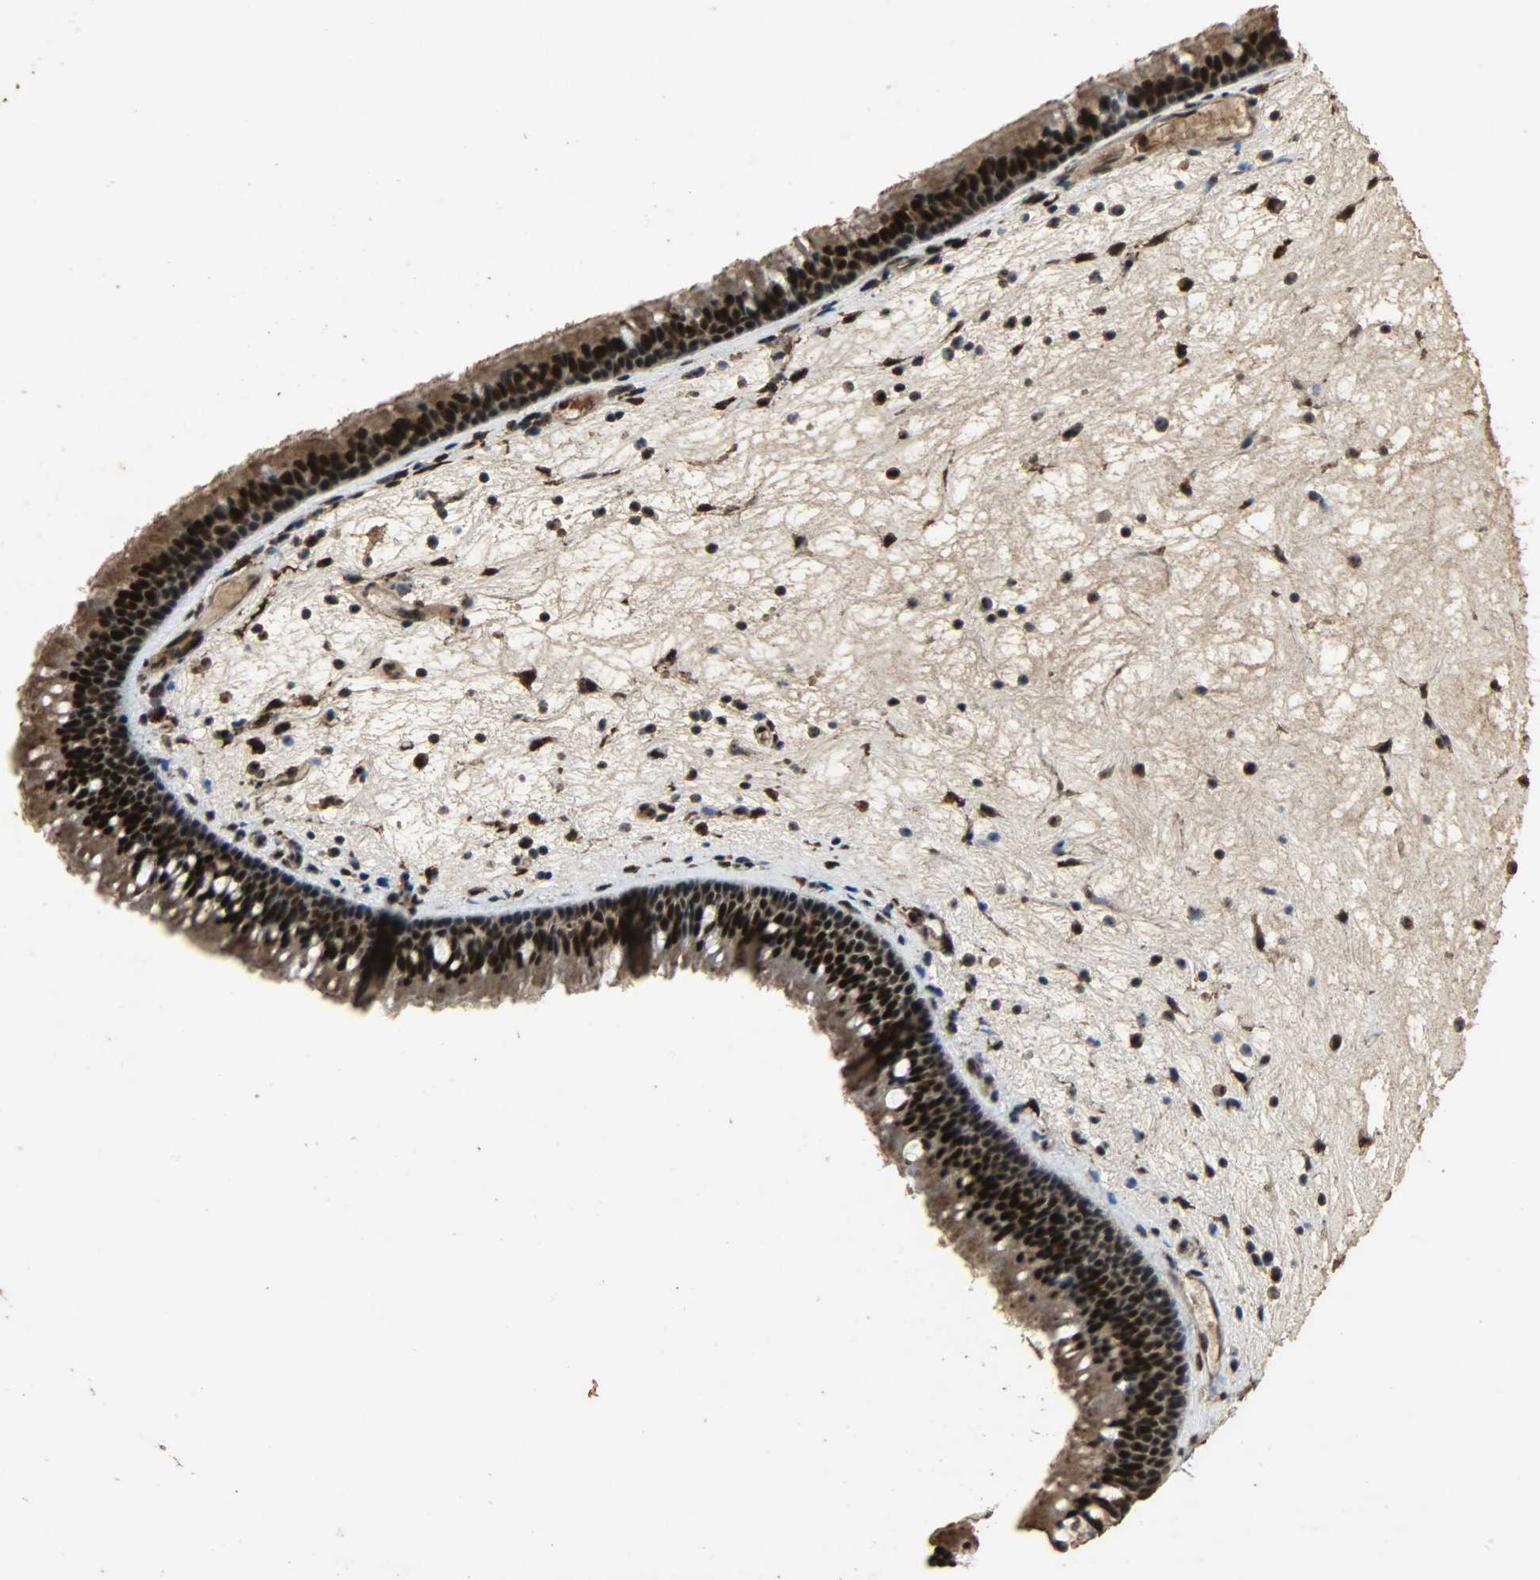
{"staining": {"intensity": "strong", "quantity": ">75%", "location": "cytoplasmic/membranous,nuclear"}, "tissue": "nasopharynx", "cell_type": "Respiratory epithelial cells", "image_type": "normal", "snomed": [{"axis": "morphology", "description": "Normal tissue, NOS"}, {"axis": "topography", "description": "Nasopharynx"}], "caption": "Strong cytoplasmic/membranous,nuclear protein positivity is present in about >75% of respiratory epithelial cells in nasopharynx.", "gene": "CCNT2", "patient": {"sex": "female", "age": 78}}